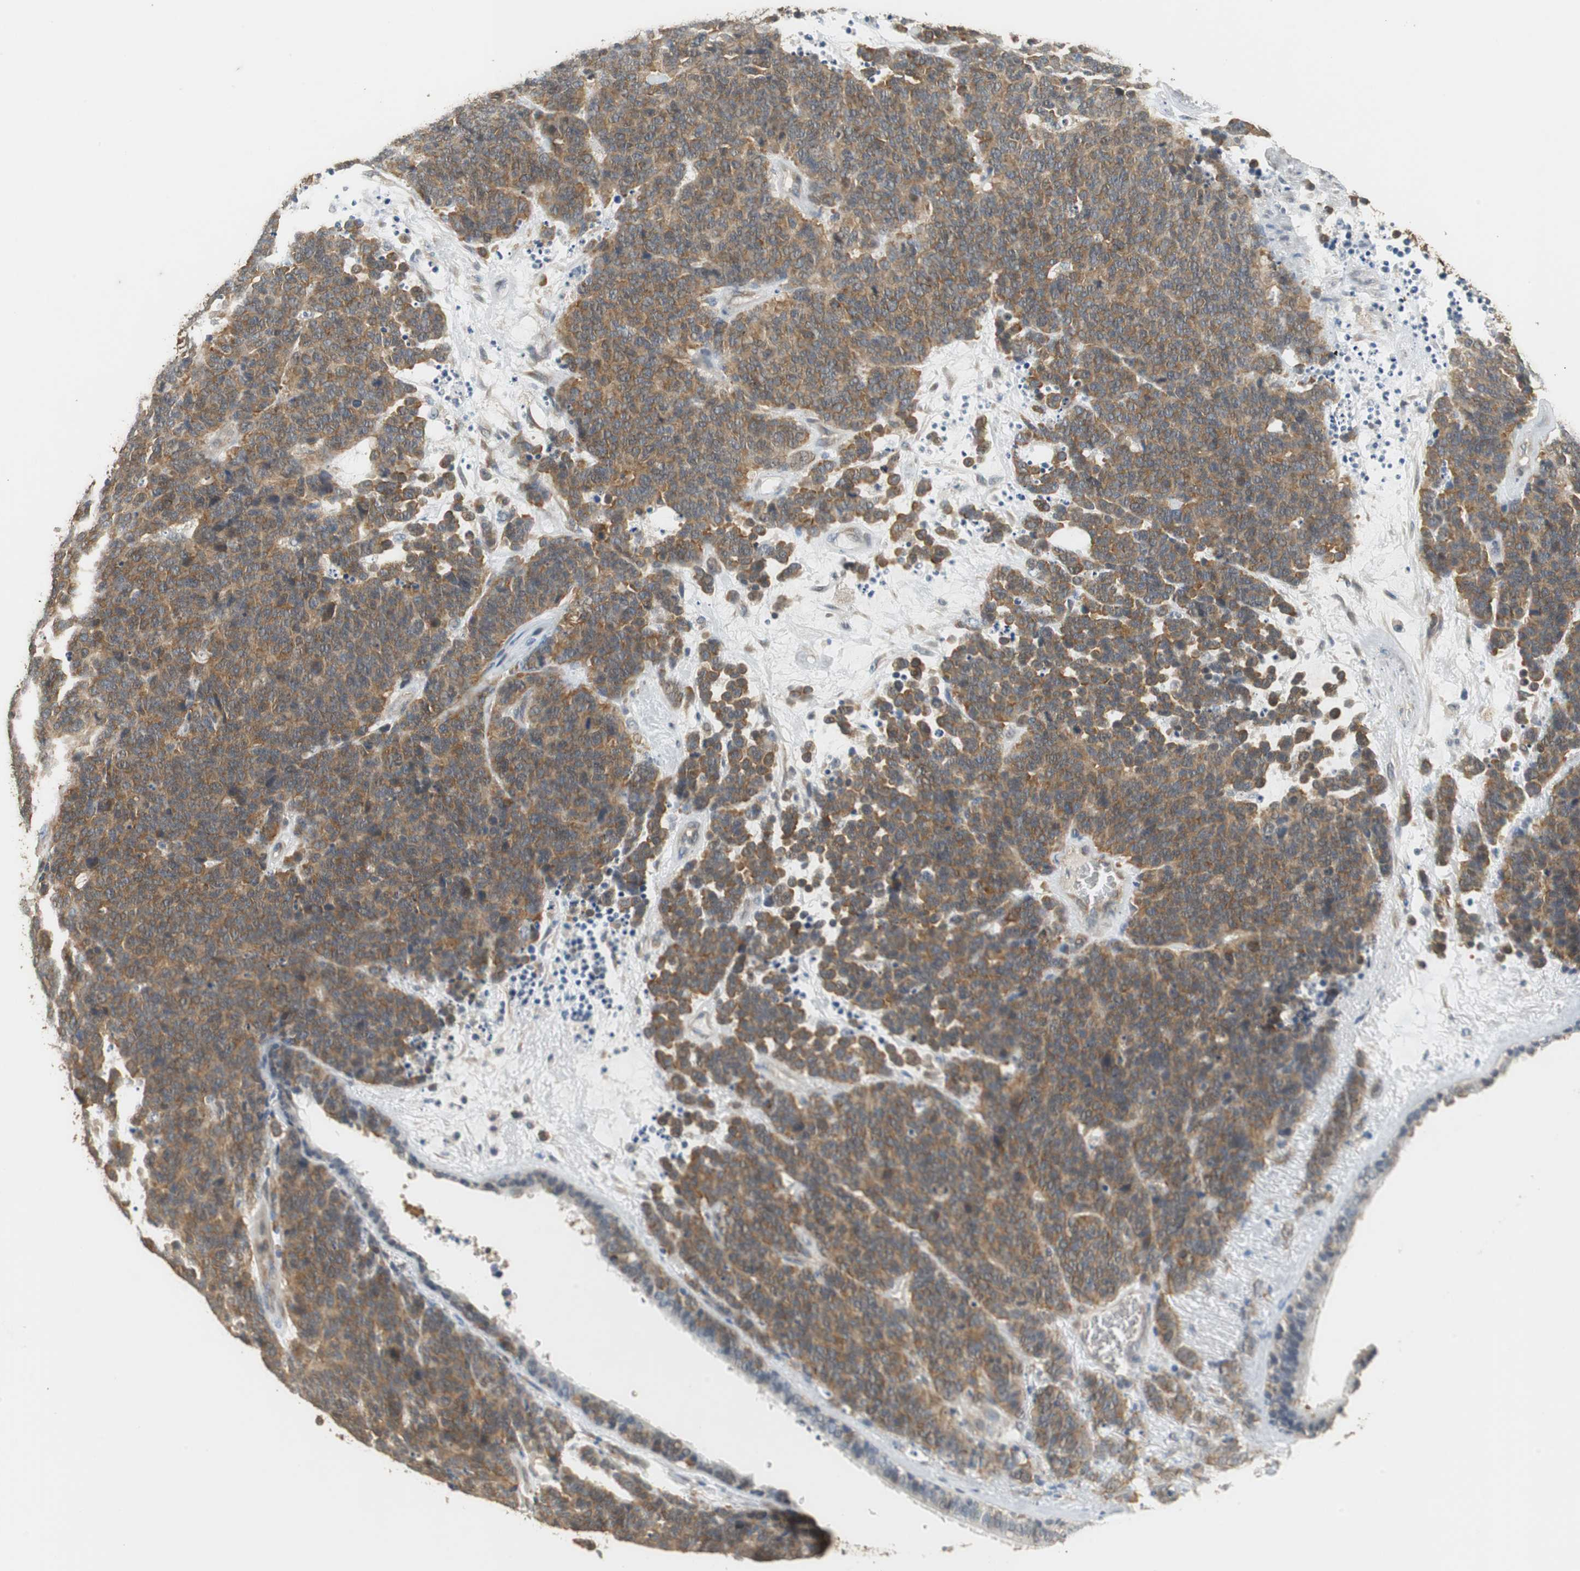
{"staining": {"intensity": "moderate", "quantity": ">75%", "location": "cytoplasmic/membranous"}, "tissue": "lung cancer", "cell_type": "Tumor cells", "image_type": "cancer", "snomed": [{"axis": "morphology", "description": "Neoplasm, malignant, NOS"}, {"axis": "topography", "description": "Lung"}], "caption": "An immunohistochemistry micrograph of tumor tissue is shown. Protein staining in brown highlights moderate cytoplasmic/membranous positivity in lung malignant neoplasm within tumor cells. The staining was performed using DAB to visualize the protein expression in brown, while the nuclei were stained in blue with hematoxylin (Magnification: 20x).", "gene": "UBQLN2", "patient": {"sex": "female", "age": 58}}